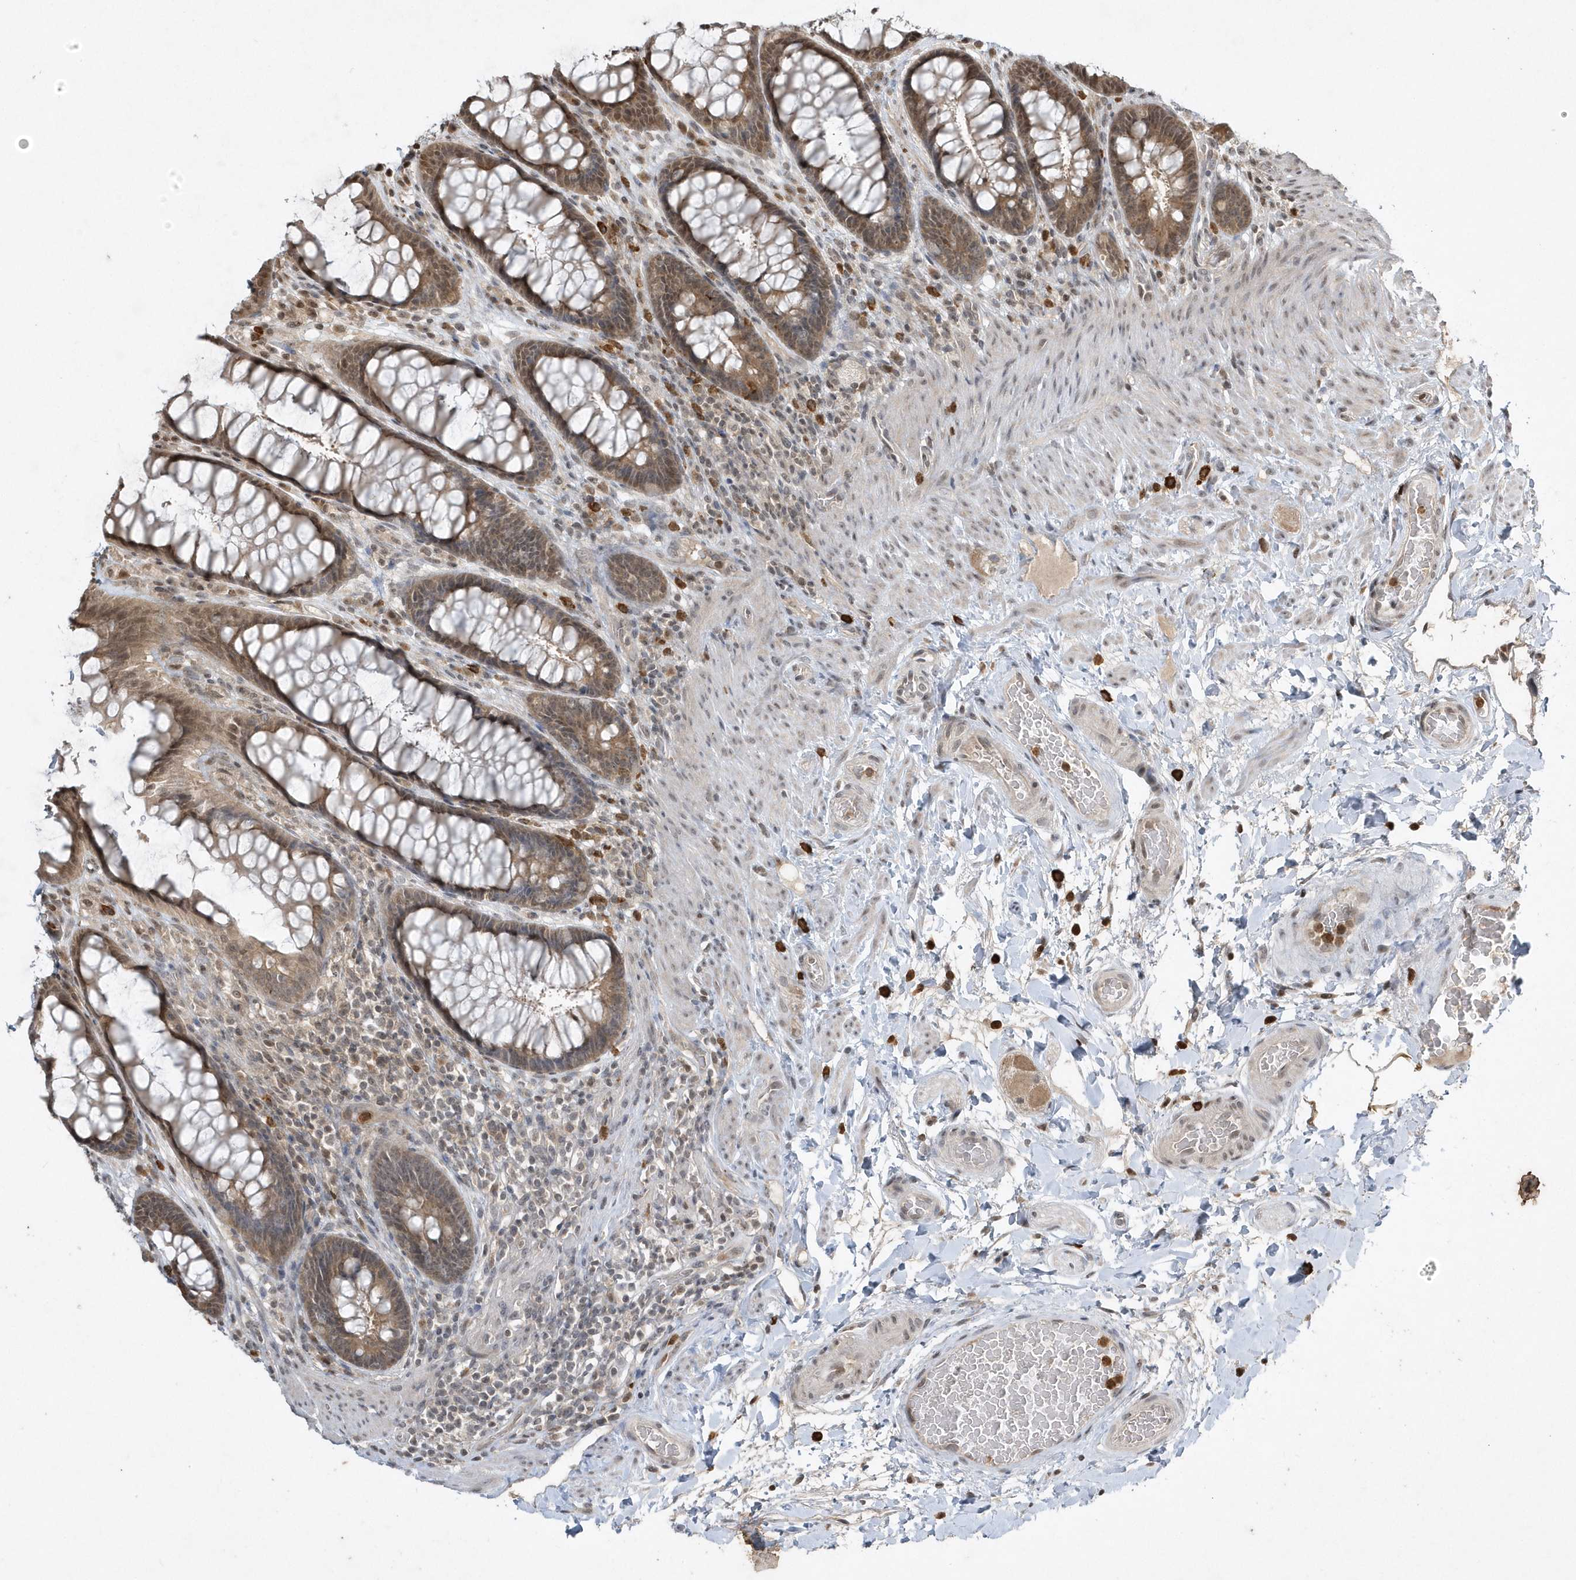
{"staining": {"intensity": "moderate", "quantity": ">75%", "location": "cytoplasmic/membranous,nuclear"}, "tissue": "rectum", "cell_type": "Glandular cells", "image_type": "normal", "snomed": [{"axis": "morphology", "description": "Normal tissue, NOS"}, {"axis": "topography", "description": "Rectum"}], "caption": "Protein expression analysis of benign rectum reveals moderate cytoplasmic/membranous,nuclear positivity in approximately >75% of glandular cells.", "gene": "EIF2B1", "patient": {"sex": "female", "age": 46}}